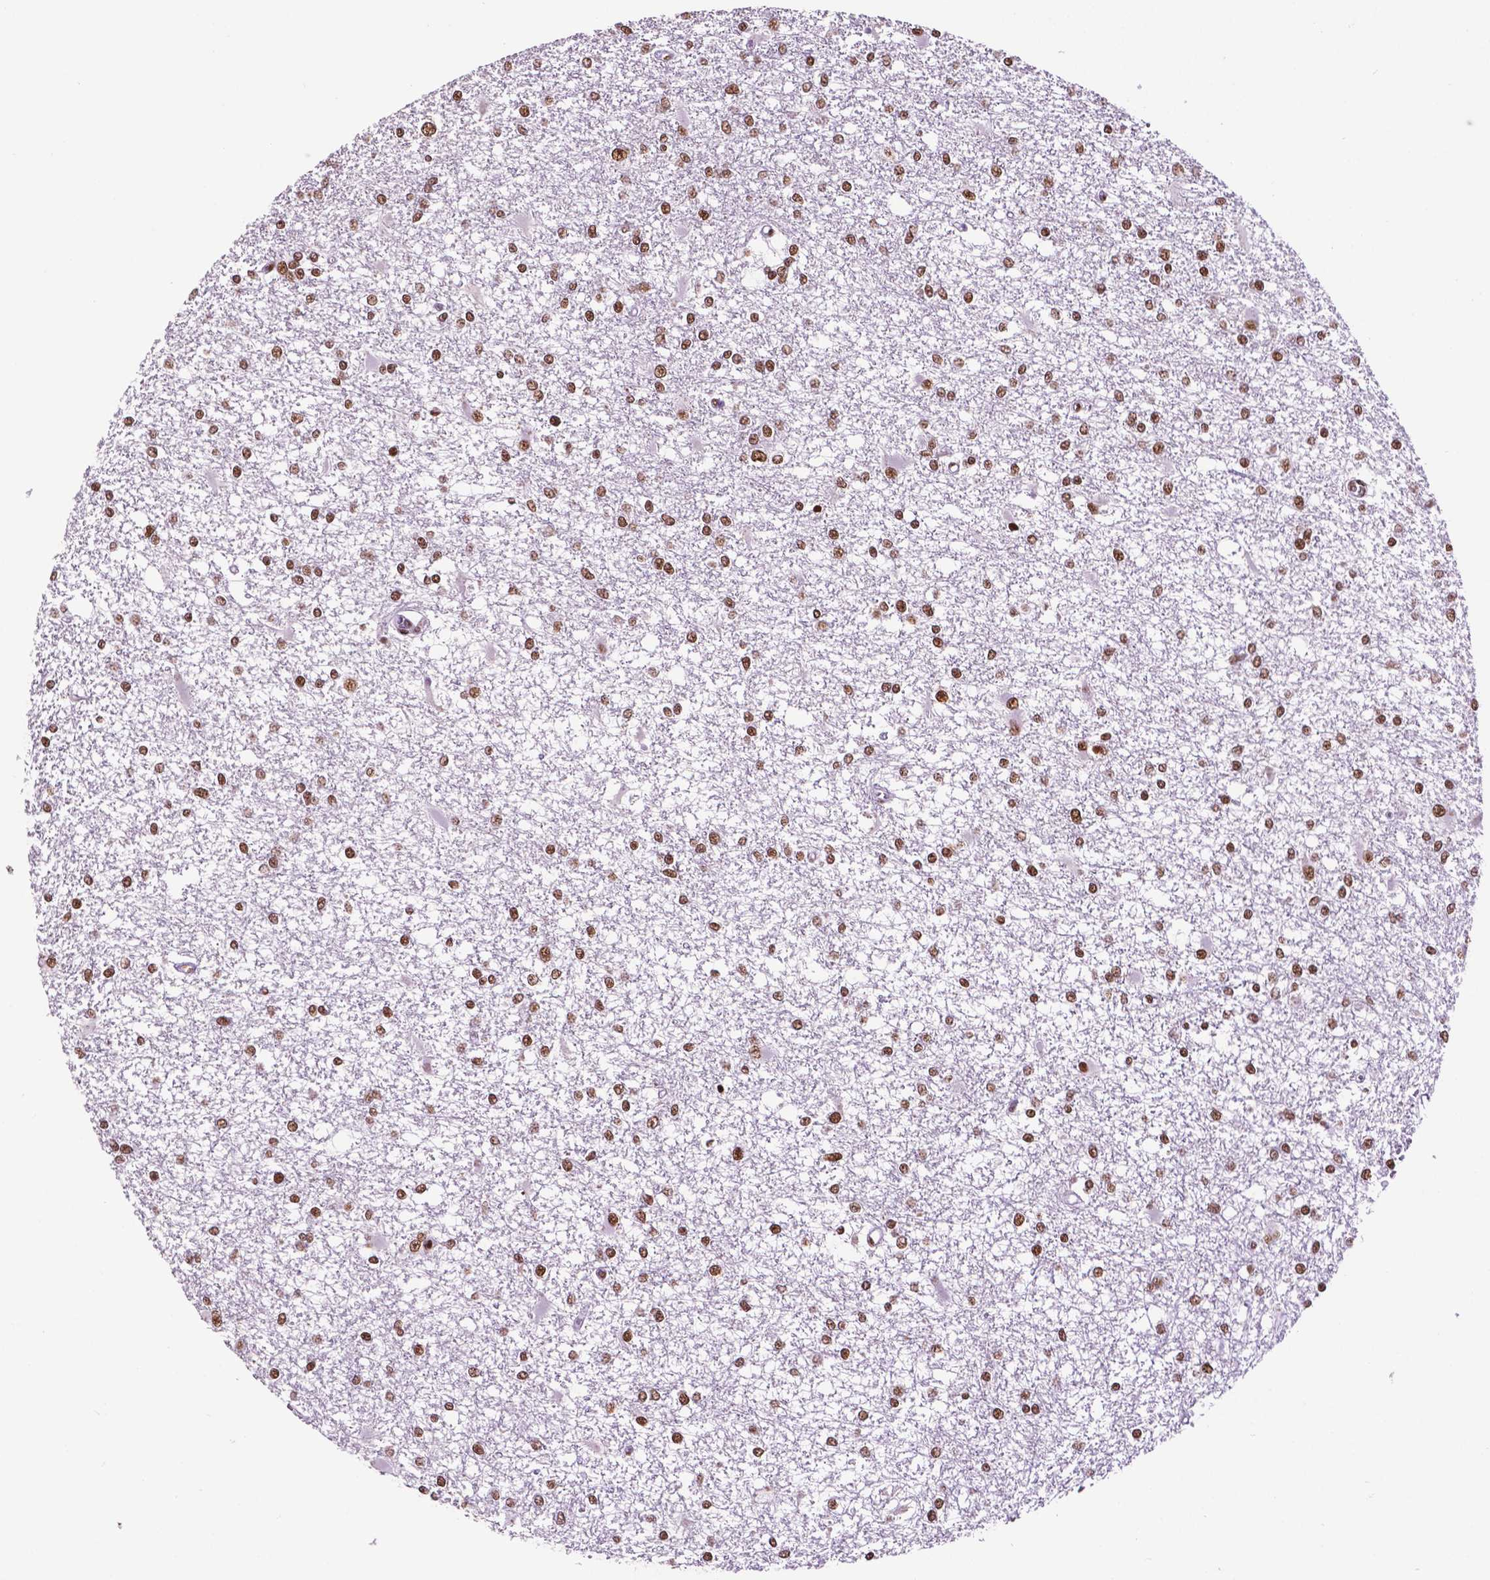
{"staining": {"intensity": "strong", "quantity": ">75%", "location": "nuclear"}, "tissue": "glioma", "cell_type": "Tumor cells", "image_type": "cancer", "snomed": [{"axis": "morphology", "description": "Glioma, malignant, High grade"}, {"axis": "topography", "description": "Cerebral cortex"}], "caption": "A high-resolution image shows IHC staining of malignant high-grade glioma, which demonstrates strong nuclear positivity in approximately >75% of tumor cells. (DAB = brown stain, brightfield microscopy at high magnification).", "gene": "CCAR2", "patient": {"sex": "male", "age": 79}}